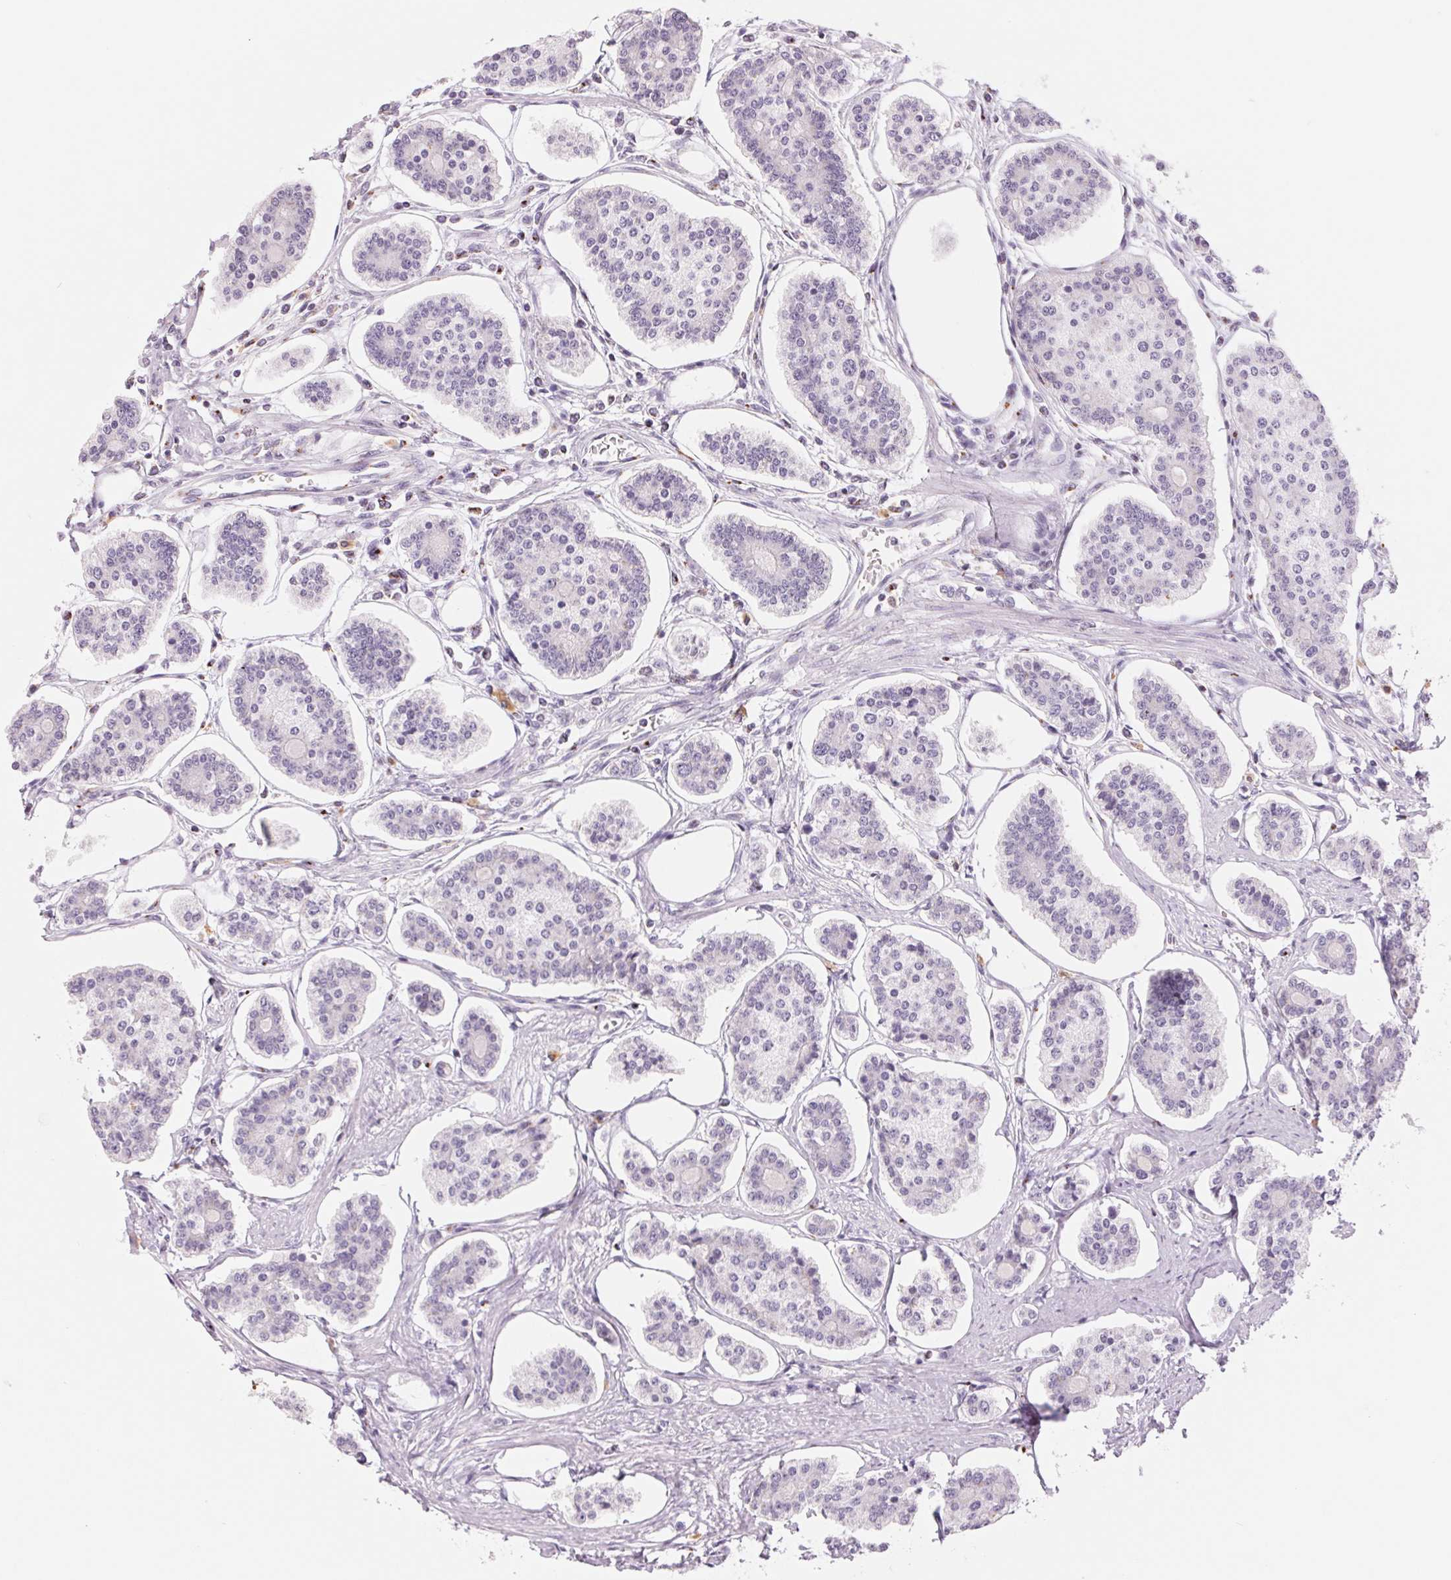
{"staining": {"intensity": "negative", "quantity": "none", "location": "none"}, "tissue": "carcinoid", "cell_type": "Tumor cells", "image_type": "cancer", "snomed": [{"axis": "morphology", "description": "Carcinoid, malignant, NOS"}, {"axis": "topography", "description": "Small intestine"}], "caption": "Human carcinoid stained for a protein using IHC exhibits no positivity in tumor cells.", "gene": "GALNT7", "patient": {"sex": "female", "age": 65}}